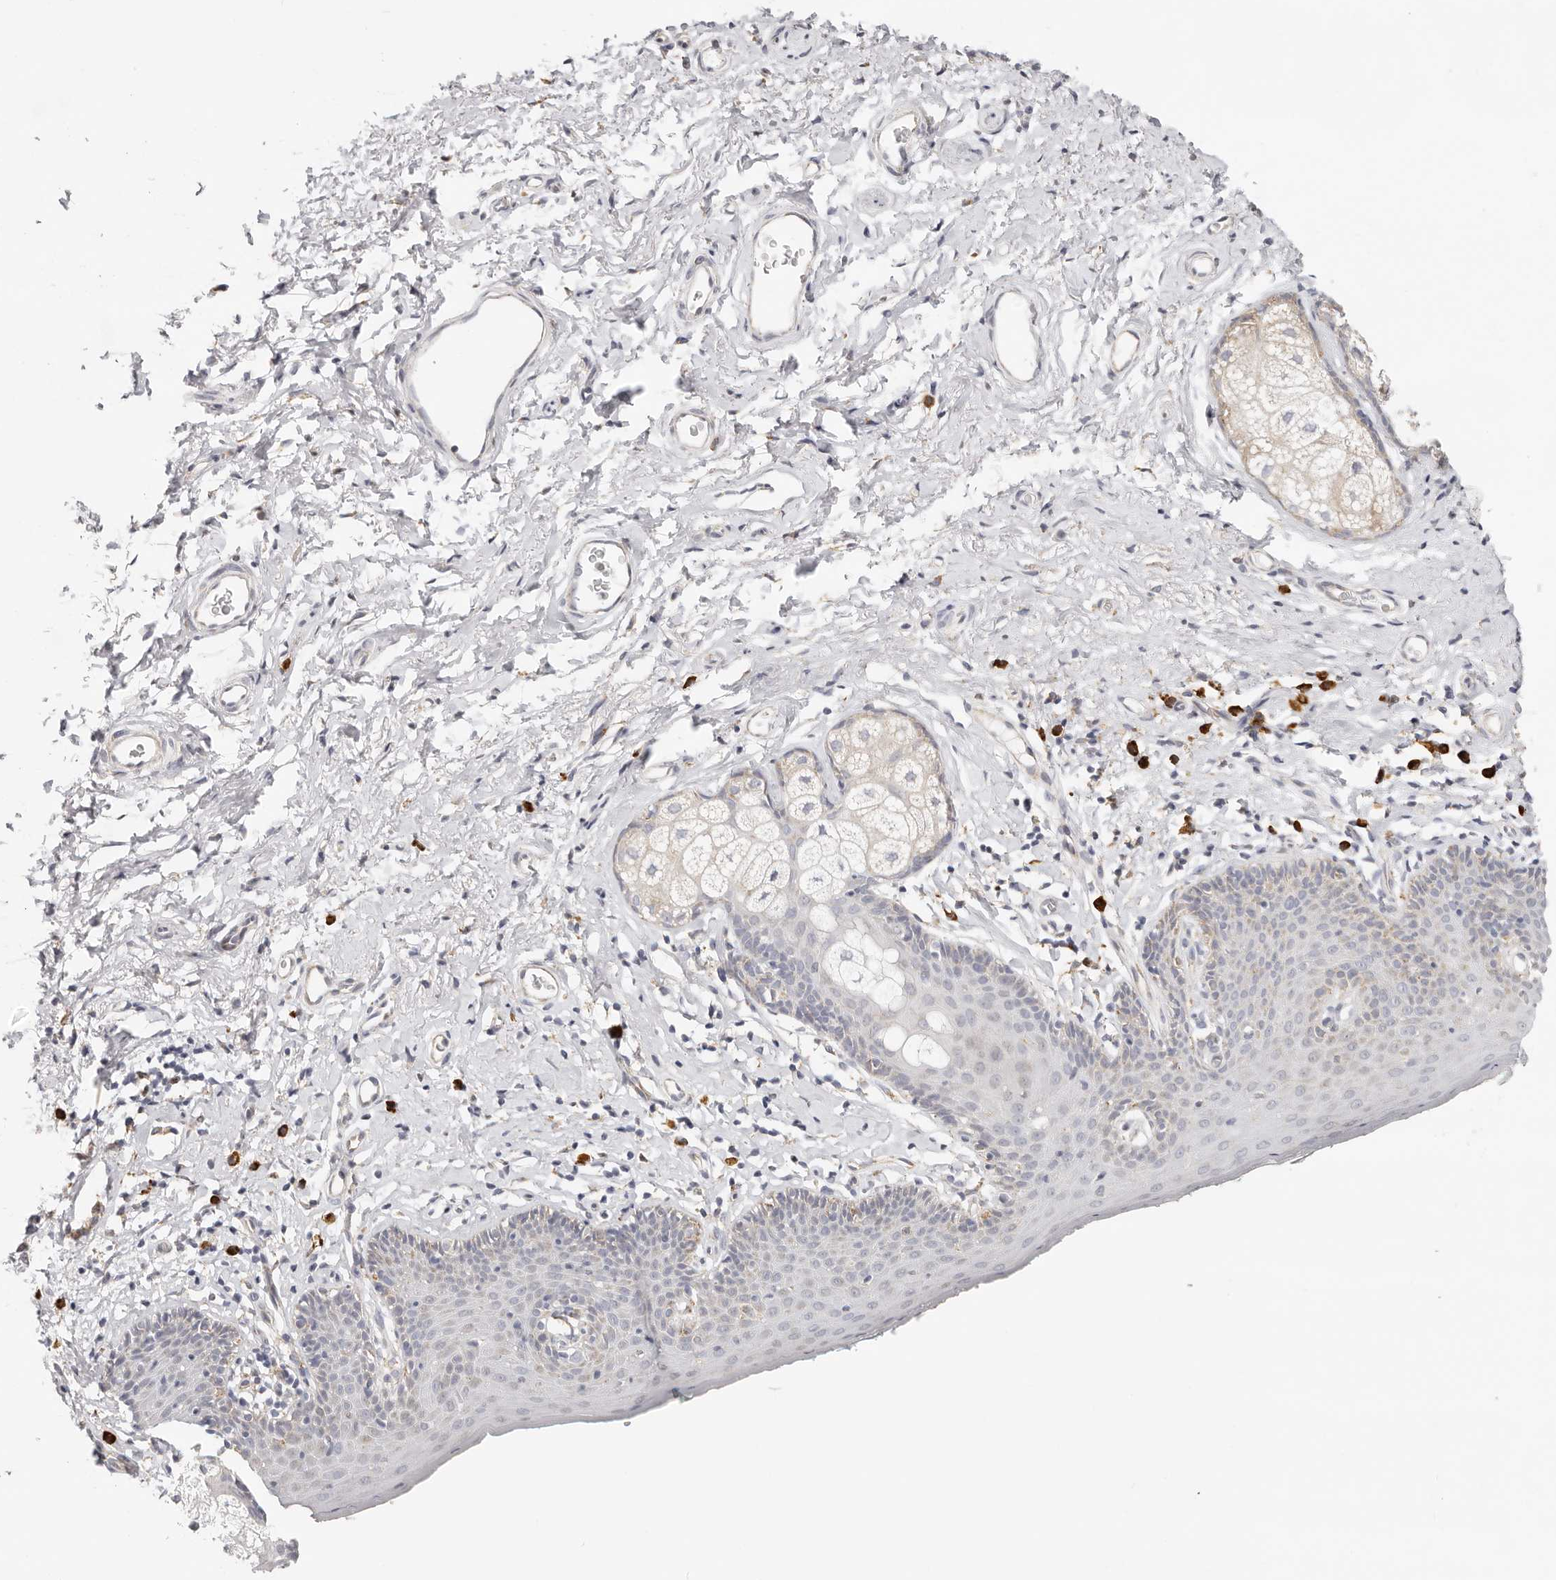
{"staining": {"intensity": "weak", "quantity": "25%-75%", "location": "cytoplasmic/membranous"}, "tissue": "skin", "cell_type": "Epidermal cells", "image_type": "normal", "snomed": [{"axis": "morphology", "description": "Normal tissue, NOS"}, {"axis": "topography", "description": "Vulva"}], "caption": "The histopathology image demonstrates immunohistochemical staining of normal skin. There is weak cytoplasmic/membranous expression is seen in approximately 25%-75% of epidermal cells. (DAB IHC with brightfield microscopy, high magnification).", "gene": "IL32", "patient": {"sex": "female", "age": 66}}